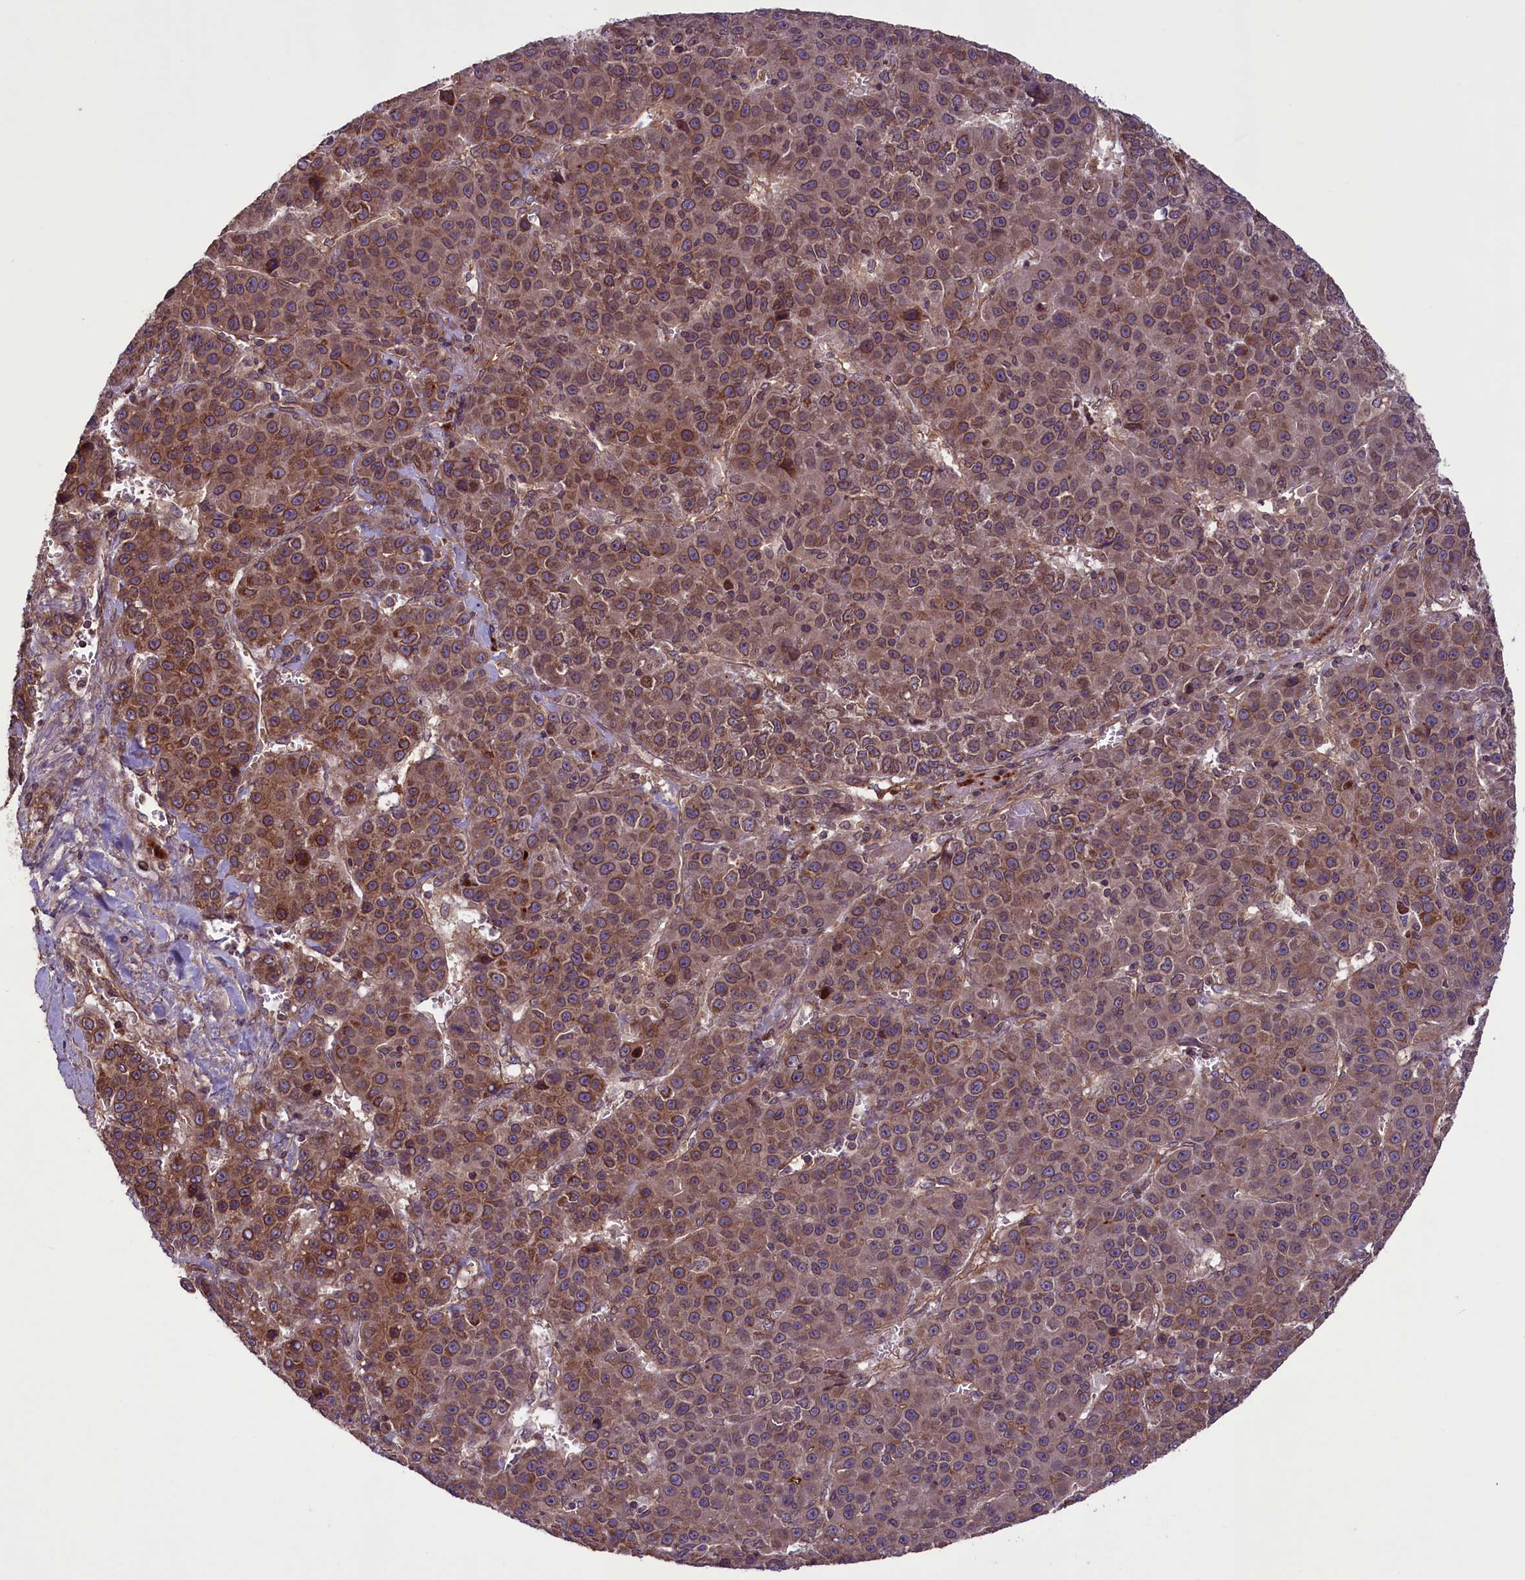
{"staining": {"intensity": "moderate", "quantity": ">75%", "location": "cytoplasmic/membranous"}, "tissue": "liver cancer", "cell_type": "Tumor cells", "image_type": "cancer", "snomed": [{"axis": "morphology", "description": "Carcinoma, Hepatocellular, NOS"}, {"axis": "topography", "description": "Liver"}], "caption": "Tumor cells demonstrate medium levels of moderate cytoplasmic/membranous expression in about >75% of cells in liver hepatocellular carcinoma.", "gene": "CCDC125", "patient": {"sex": "female", "age": 53}}